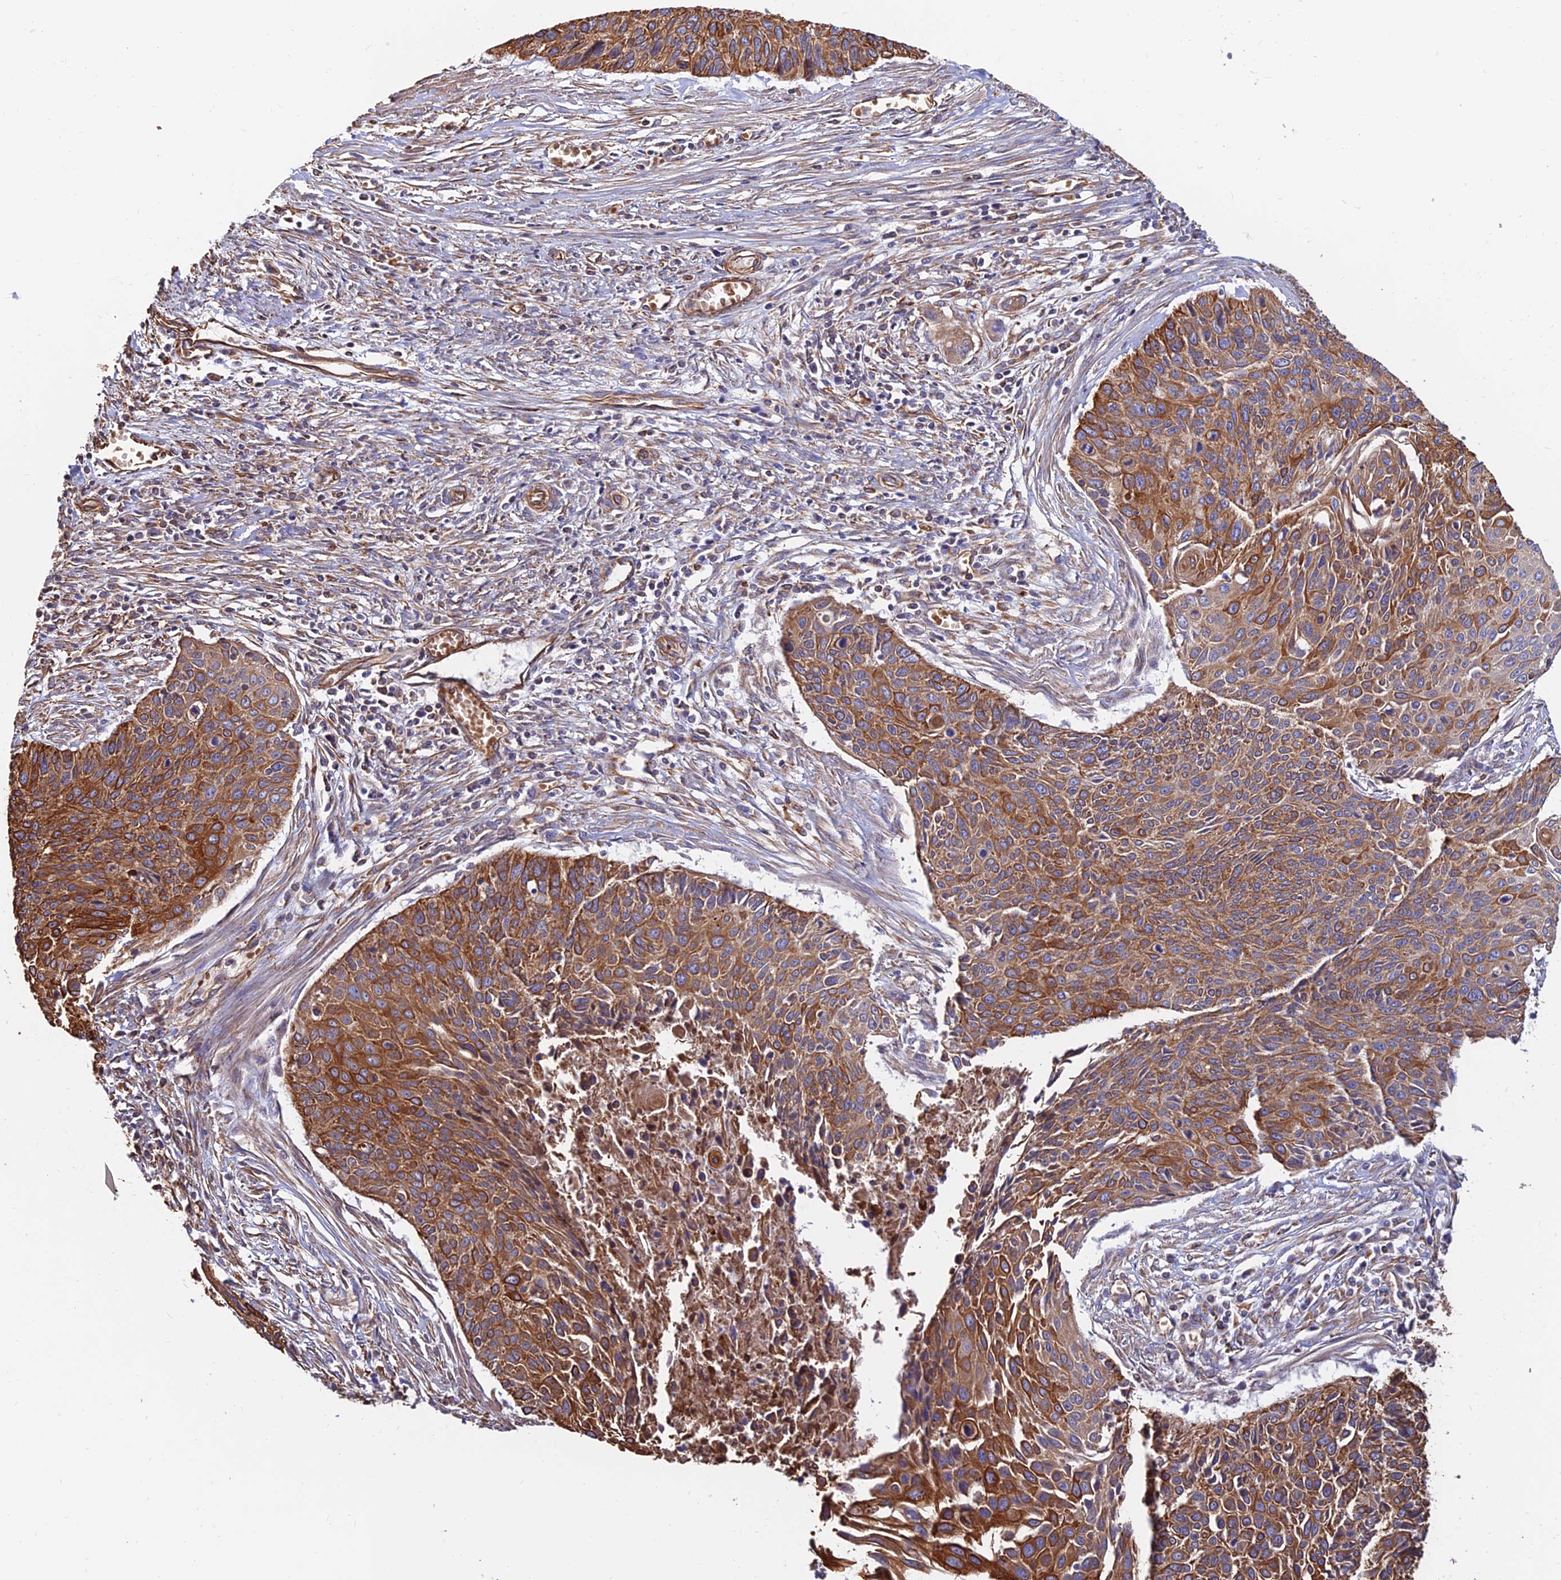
{"staining": {"intensity": "strong", "quantity": ">75%", "location": "cytoplasmic/membranous"}, "tissue": "cervical cancer", "cell_type": "Tumor cells", "image_type": "cancer", "snomed": [{"axis": "morphology", "description": "Squamous cell carcinoma, NOS"}, {"axis": "topography", "description": "Cervix"}], "caption": "Protein staining of cervical cancer tissue shows strong cytoplasmic/membranous expression in approximately >75% of tumor cells.", "gene": "CDK18", "patient": {"sex": "female", "age": 55}}